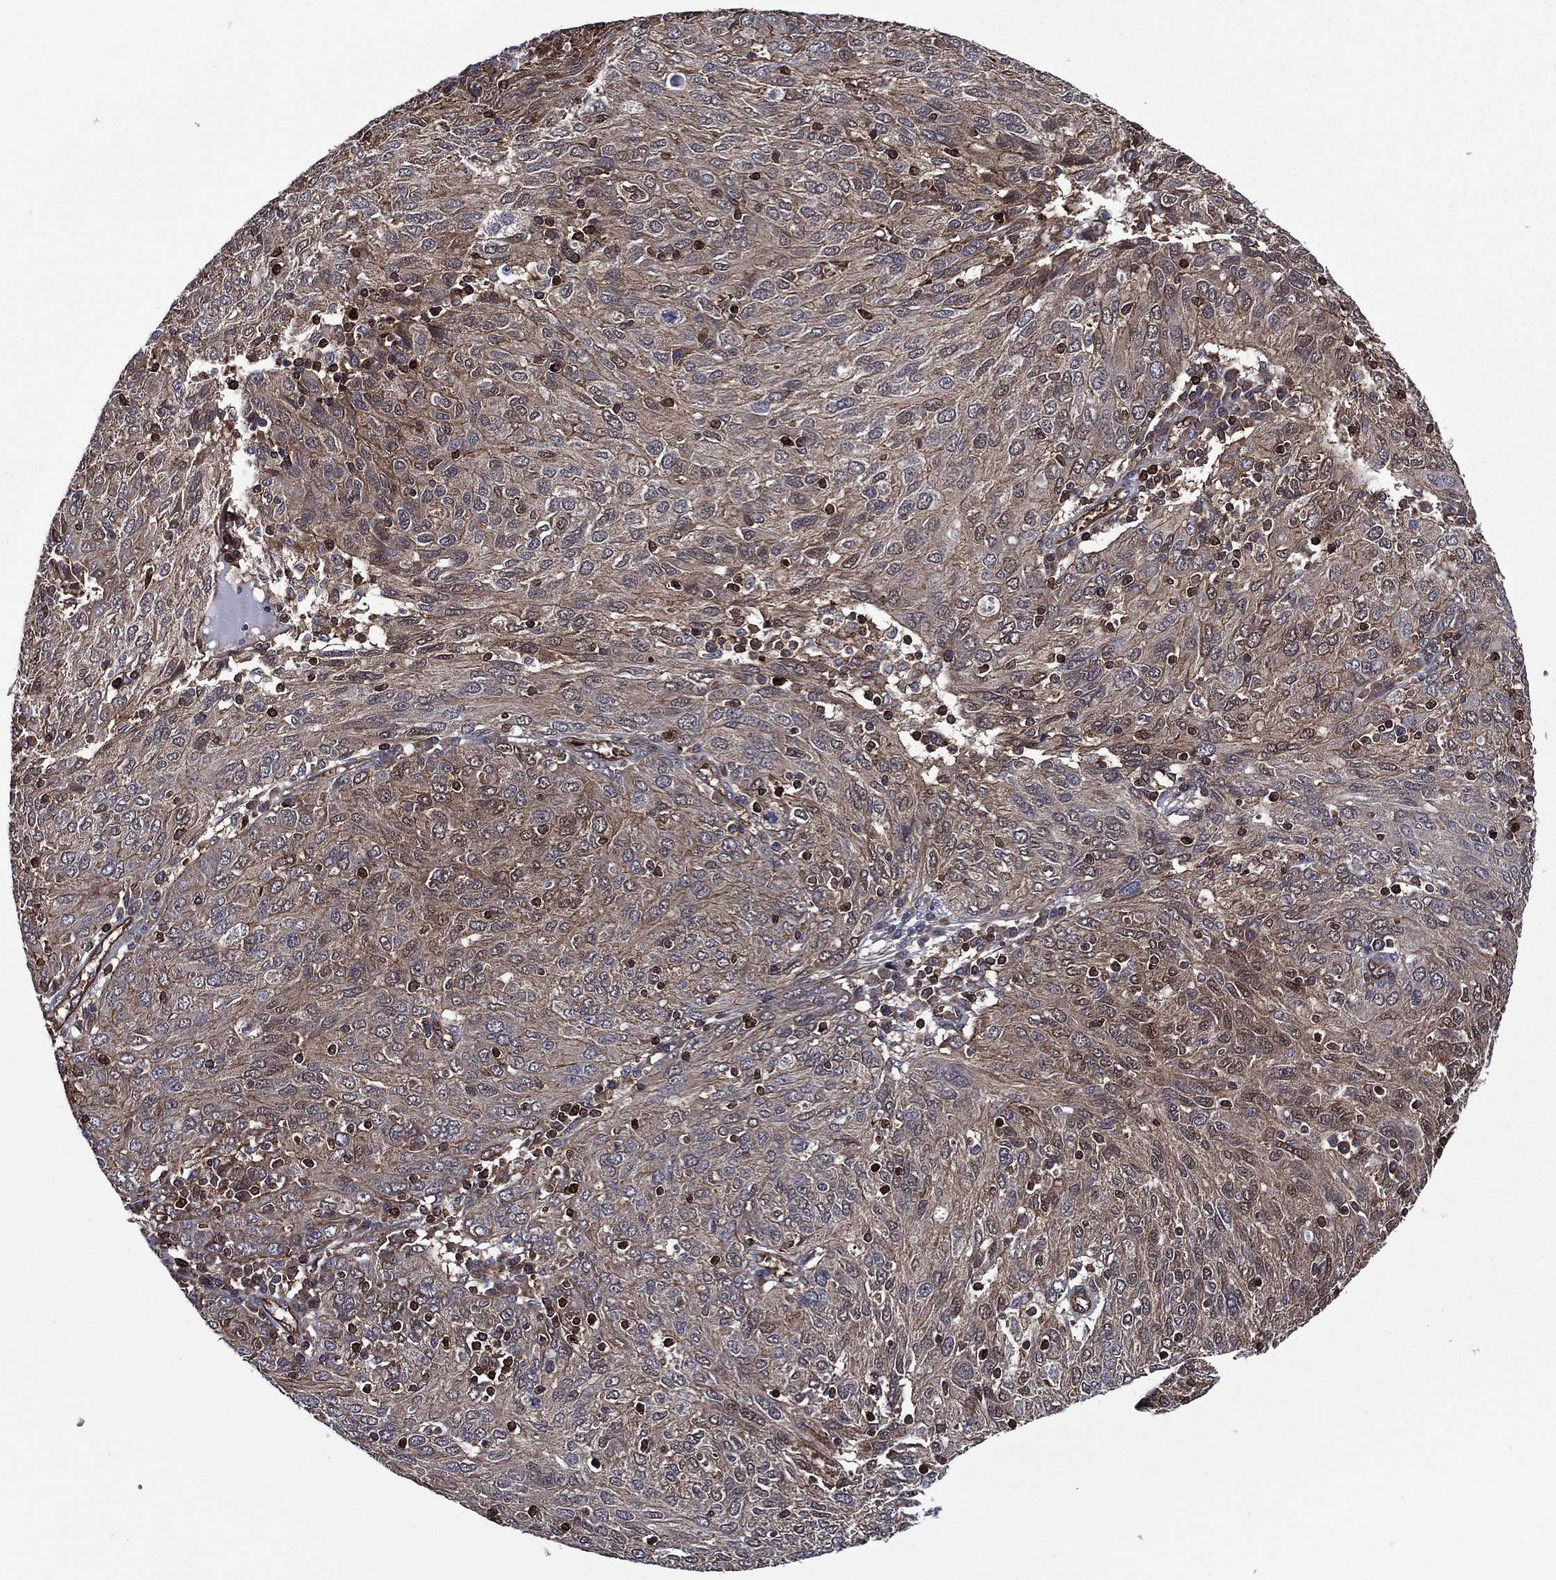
{"staining": {"intensity": "moderate", "quantity": "<25%", "location": "cytoplasmic/membranous"}, "tissue": "ovarian cancer", "cell_type": "Tumor cells", "image_type": "cancer", "snomed": [{"axis": "morphology", "description": "Carcinoma, endometroid"}, {"axis": "topography", "description": "Ovary"}], "caption": "Immunohistochemical staining of ovarian cancer exhibits moderate cytoplasmic/membranous protein staining in approximately <25% of tumor cells.", "gene": "PLPP3", "patient": {"sex": "female", "age": 50}}